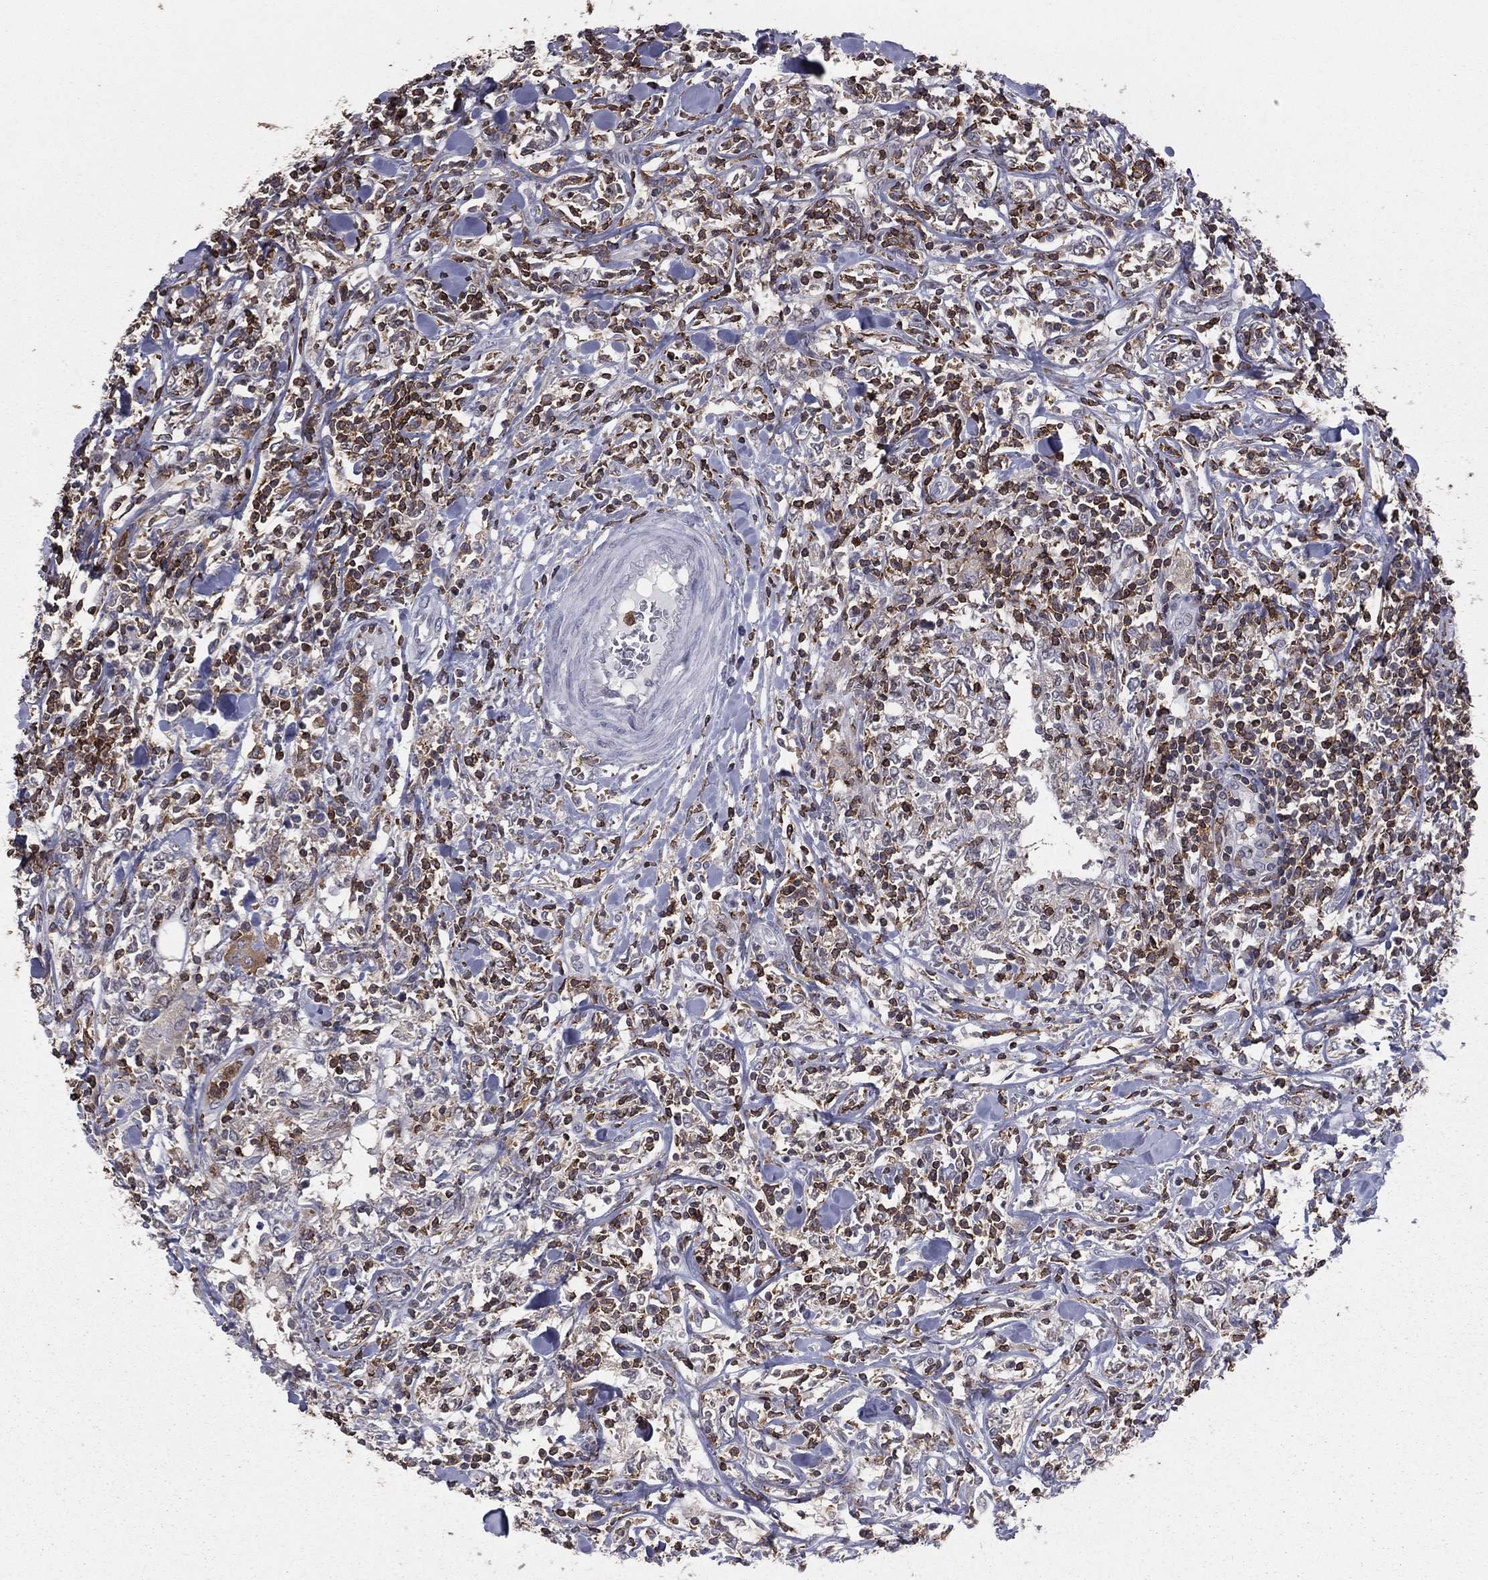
{"staining": {"intensity": "strong", "quantity": "<25%", "location": "cytoplasmic/membranous"}, "tissue": "lymphoma", "cell_type": "Tumor cells", "image_type": "cancer", "snomed": [{"axis": "morphology", "description": "Malignant lymphoma, non-Hodgkin's type, High grade"}, {"axis": "topography", "description": "Lymph node"}], "caption": "Immunohistochemistry (IHC) (DAB) staining of human malignant lymphoma, non-Hodgkin's type (high-grade) reveals strong cytoplasmic/membranous protein expression in about <25% of tumor cells.", "gene": "PSTPIP1", "patient": {"sex": "female", "age": 84}}